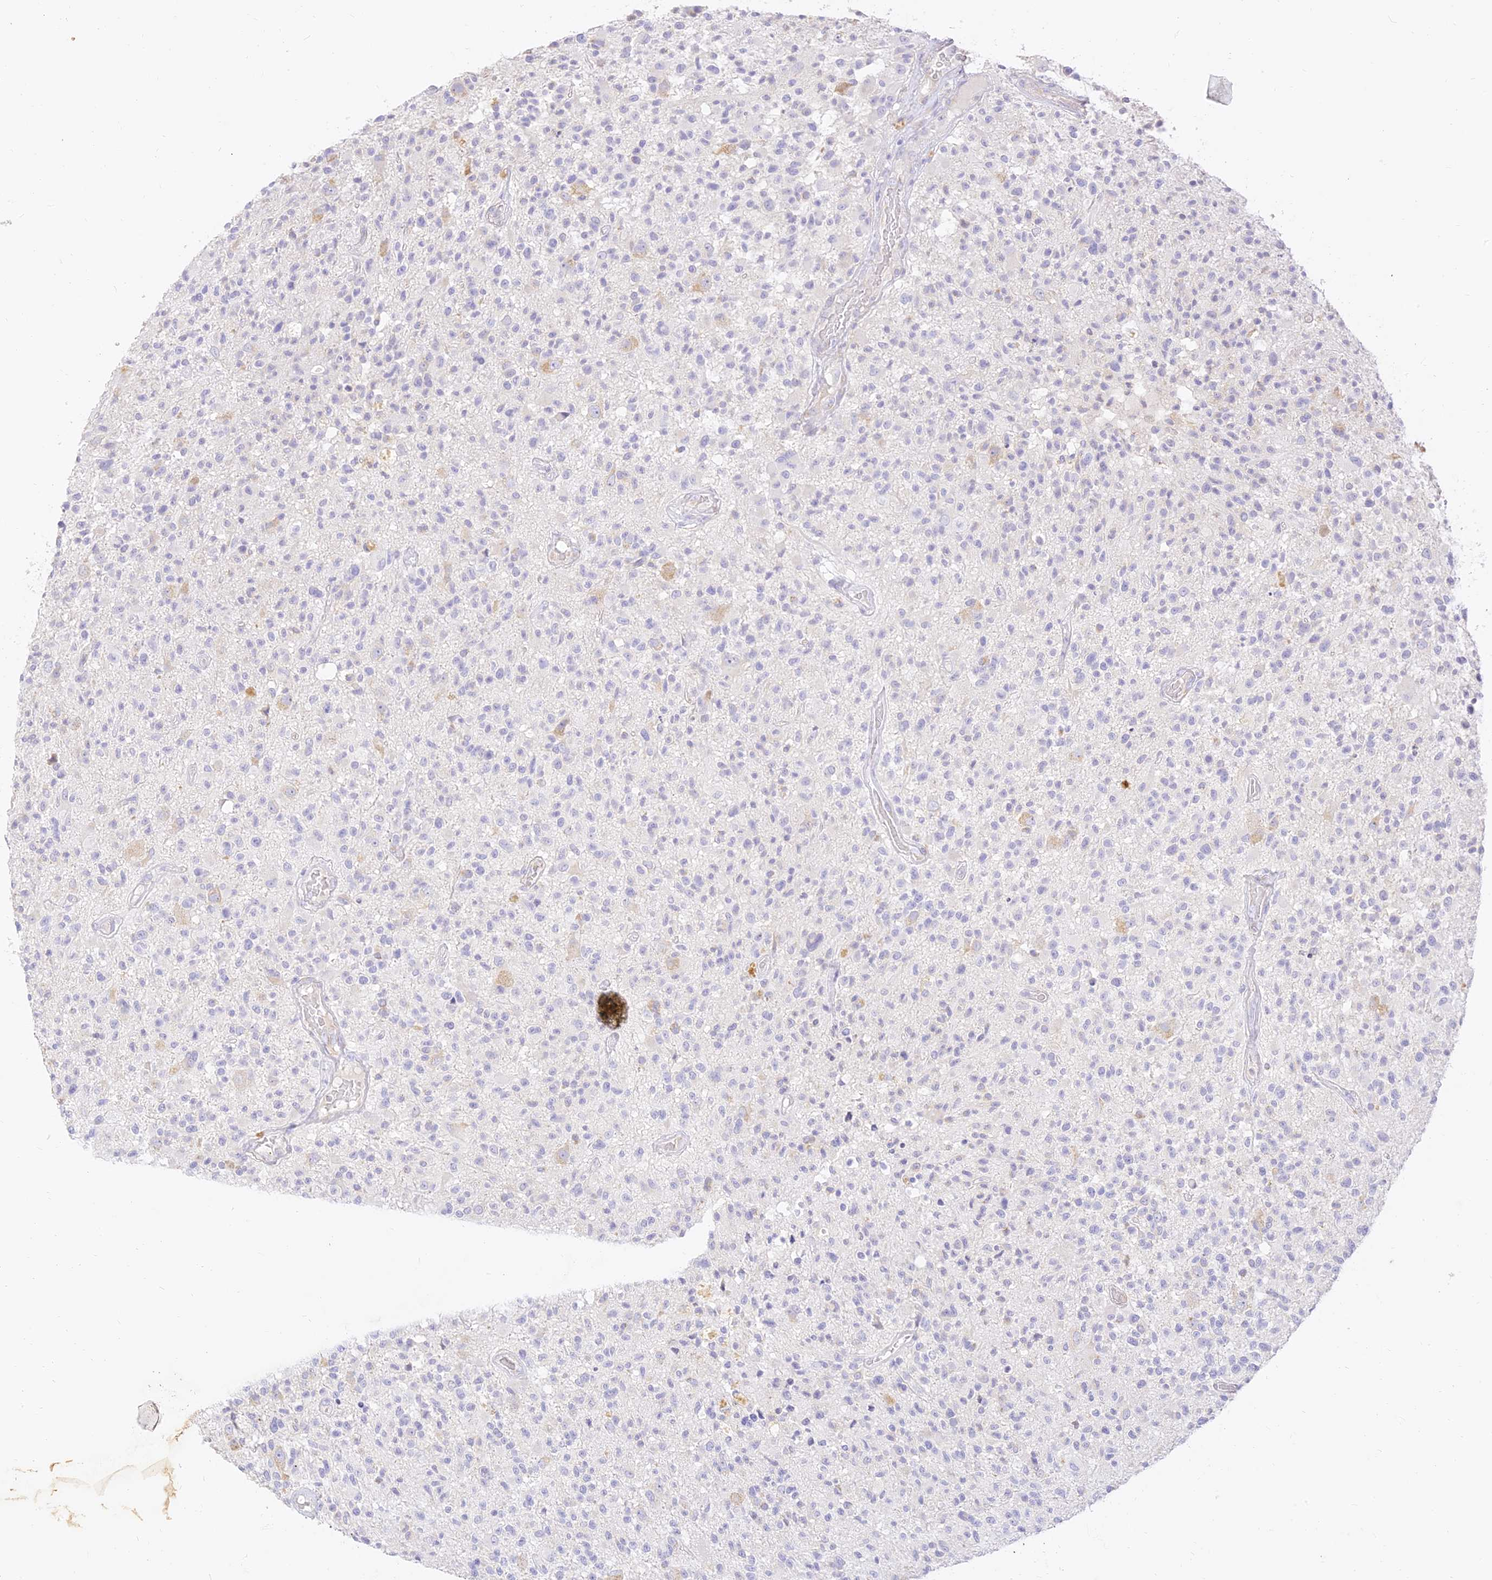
{"staining": {"intensity": "negative", "quantity": "none", "location": "none"}, "tissue": "glioma", "cell_type": "Tumor cells", "image_type": "cancer", "snomed": [{"axis": "morphology", "description": "Glioma, malignant, High grade"}, {"axis": "morphology", "description": "Glioblastoma, NOS"}, {"axis": "topography", "description": "Brain"}], "caption": "The IHC photomicrograph has no significant staining in tumor cells of glioblastoma tissue.", "gene": "SEC13", "patient": {"sex": "male", "age": 60}}